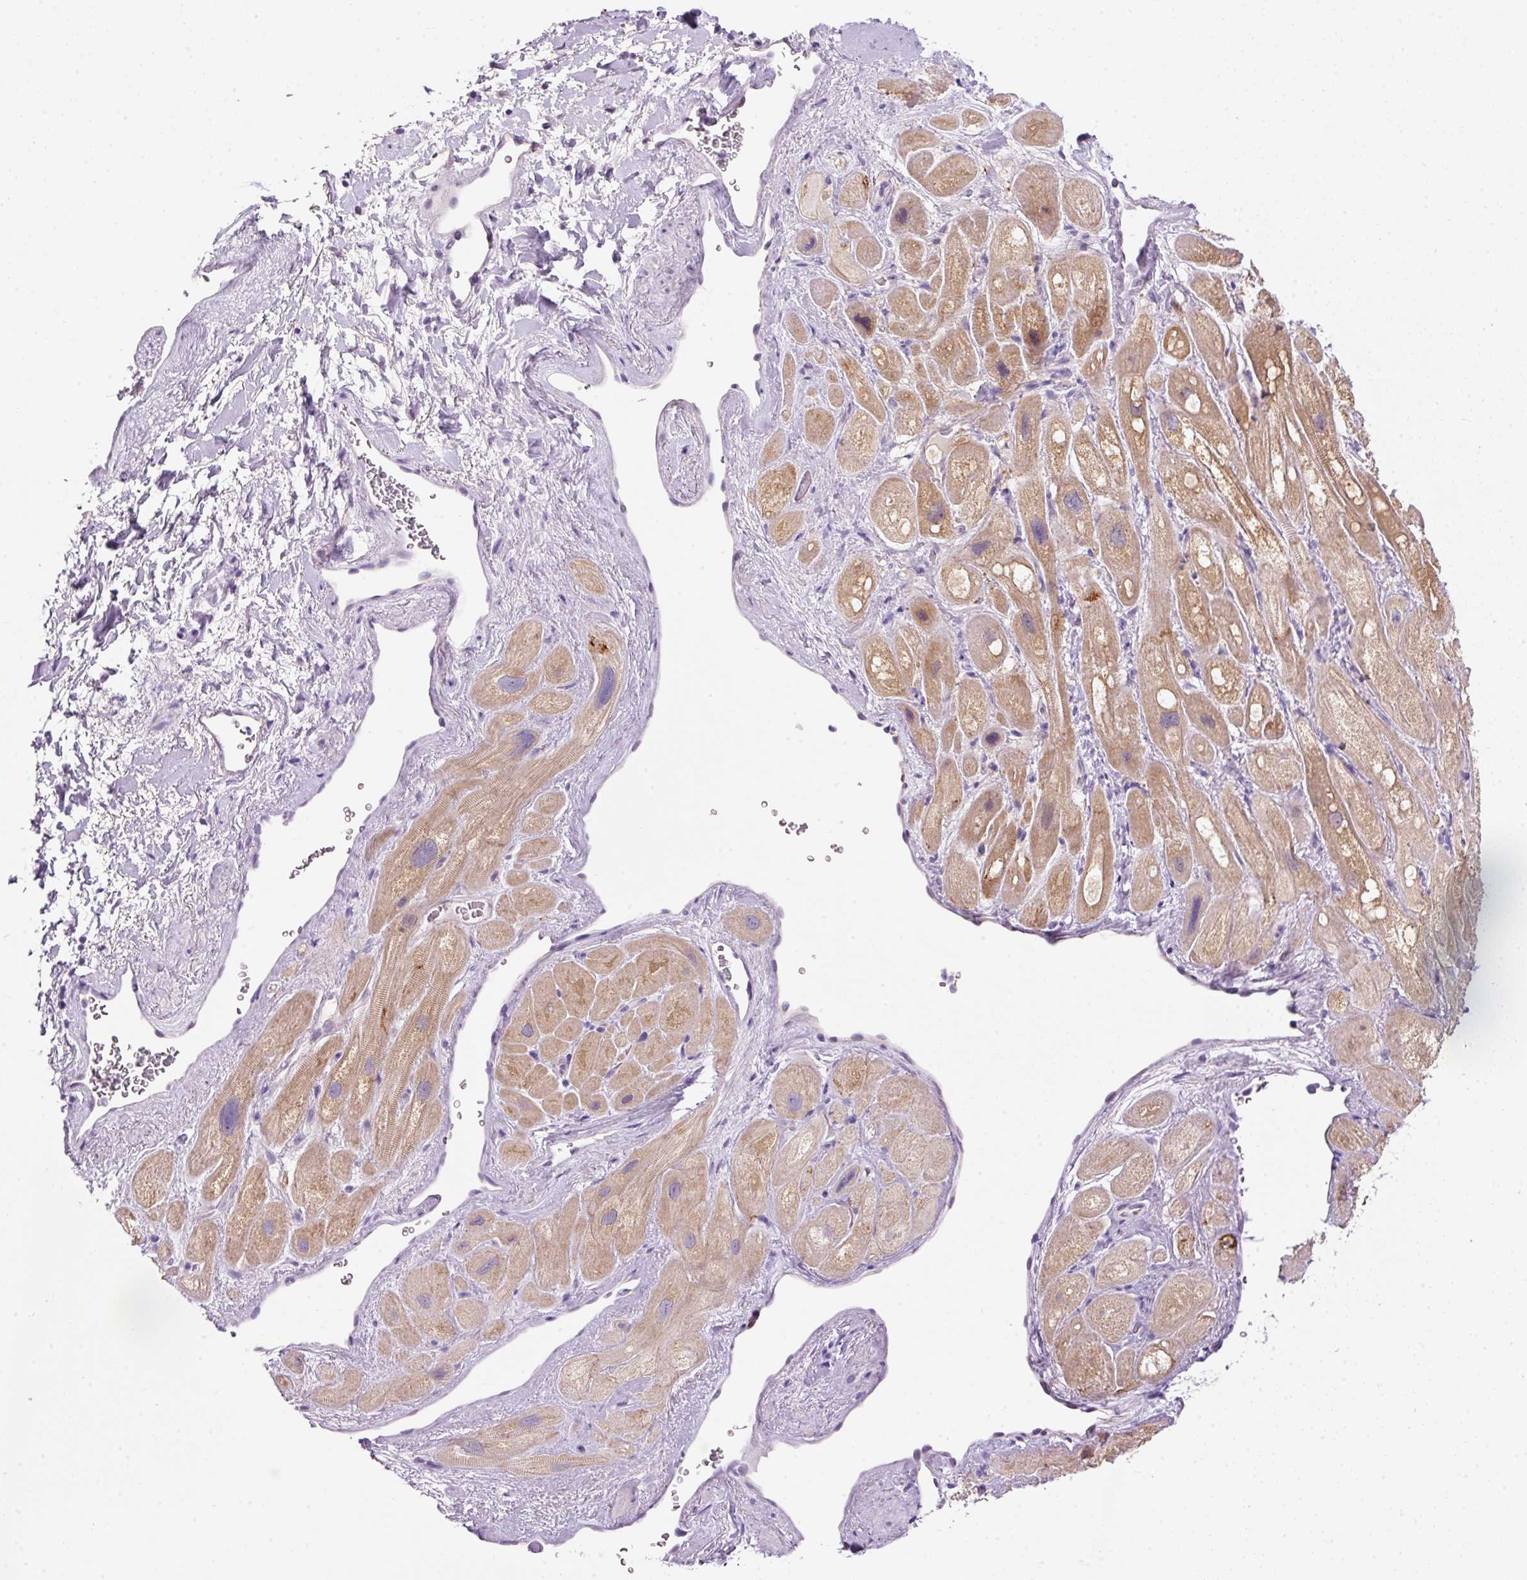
{"staining": {"intensity": "moderate", "quantity": ">75%", "location": "cytoplasmic/membranous"}, "tissue": "heart muscle", "cell_type": "Cardiomyocytes", "image_type": "normal", "snomed": [{"axis": "morphology", "description": "Normal tissue, NOS"}, {"axis": "topography", "description": "Heart"}], "caption": "Protein staining of normal heart muscle displays moderate cytoplasmic/membranous staining in approximately >75% of cardiomyocytes.", "gene": "KPNA2", "patient": {"sex": "male", "age": 49}}